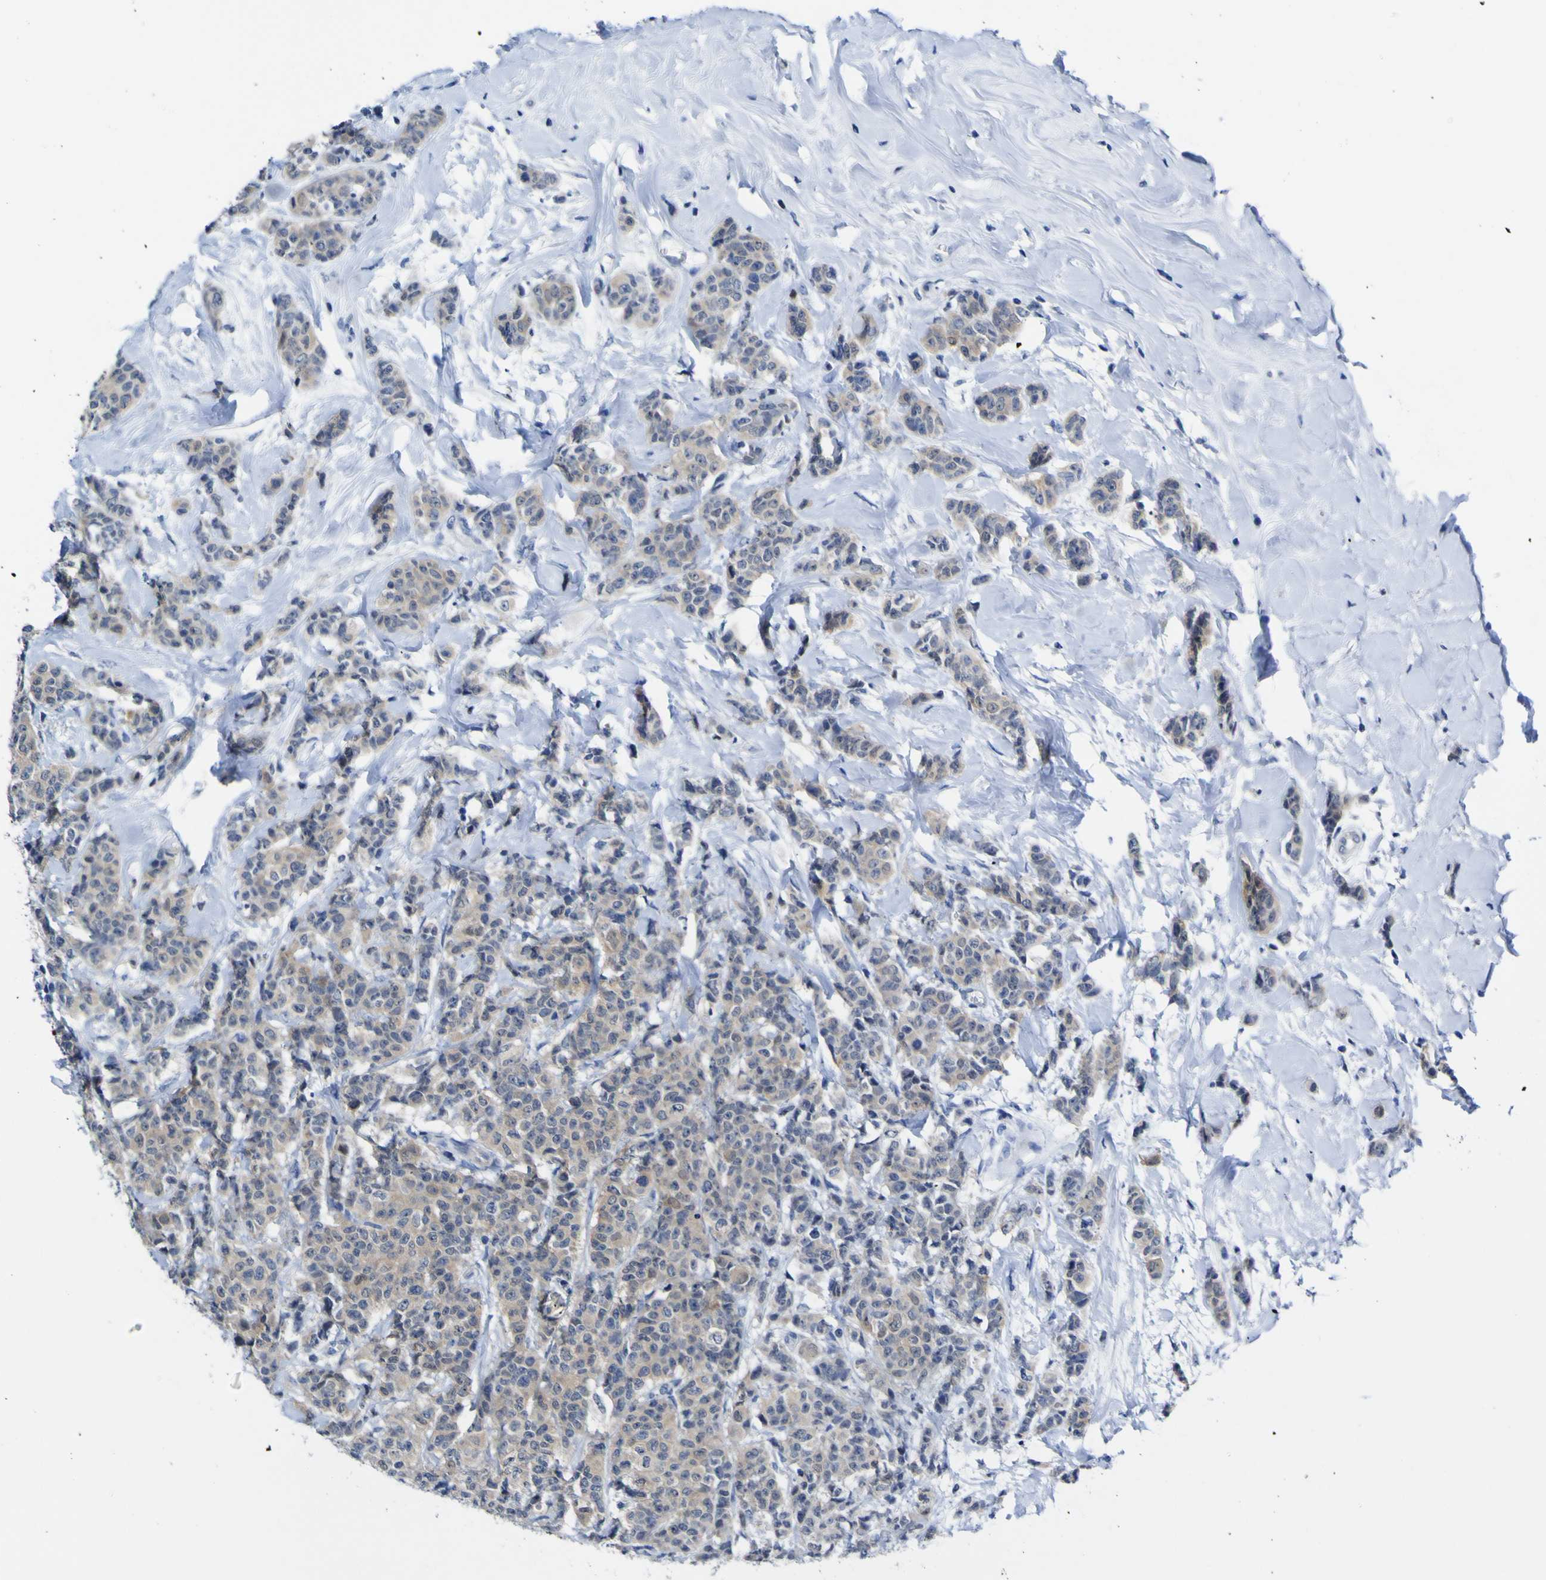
{"staining": {"intensity": "weak", "quantity": ">75%", "location": "cytoplasmic/membranous"}, "tissue": "breast cancer", "cell_type": "Tumor cells", "image_type": "cancer", "snomed": [{"axis": "morphology", "description": "Normal tissue, NOS"}, {"axis": "morphology", "description": "Duct carcinoma"}, {"axis": "topography", "description": "Breast"}], "caption": "Human breast cancer (infiltrating ductal carcinoma) stained with a protein marker displays weak staining in tumor cells.", "gene": "CASP6", "patient": {"sex": "female", "age": 40}}